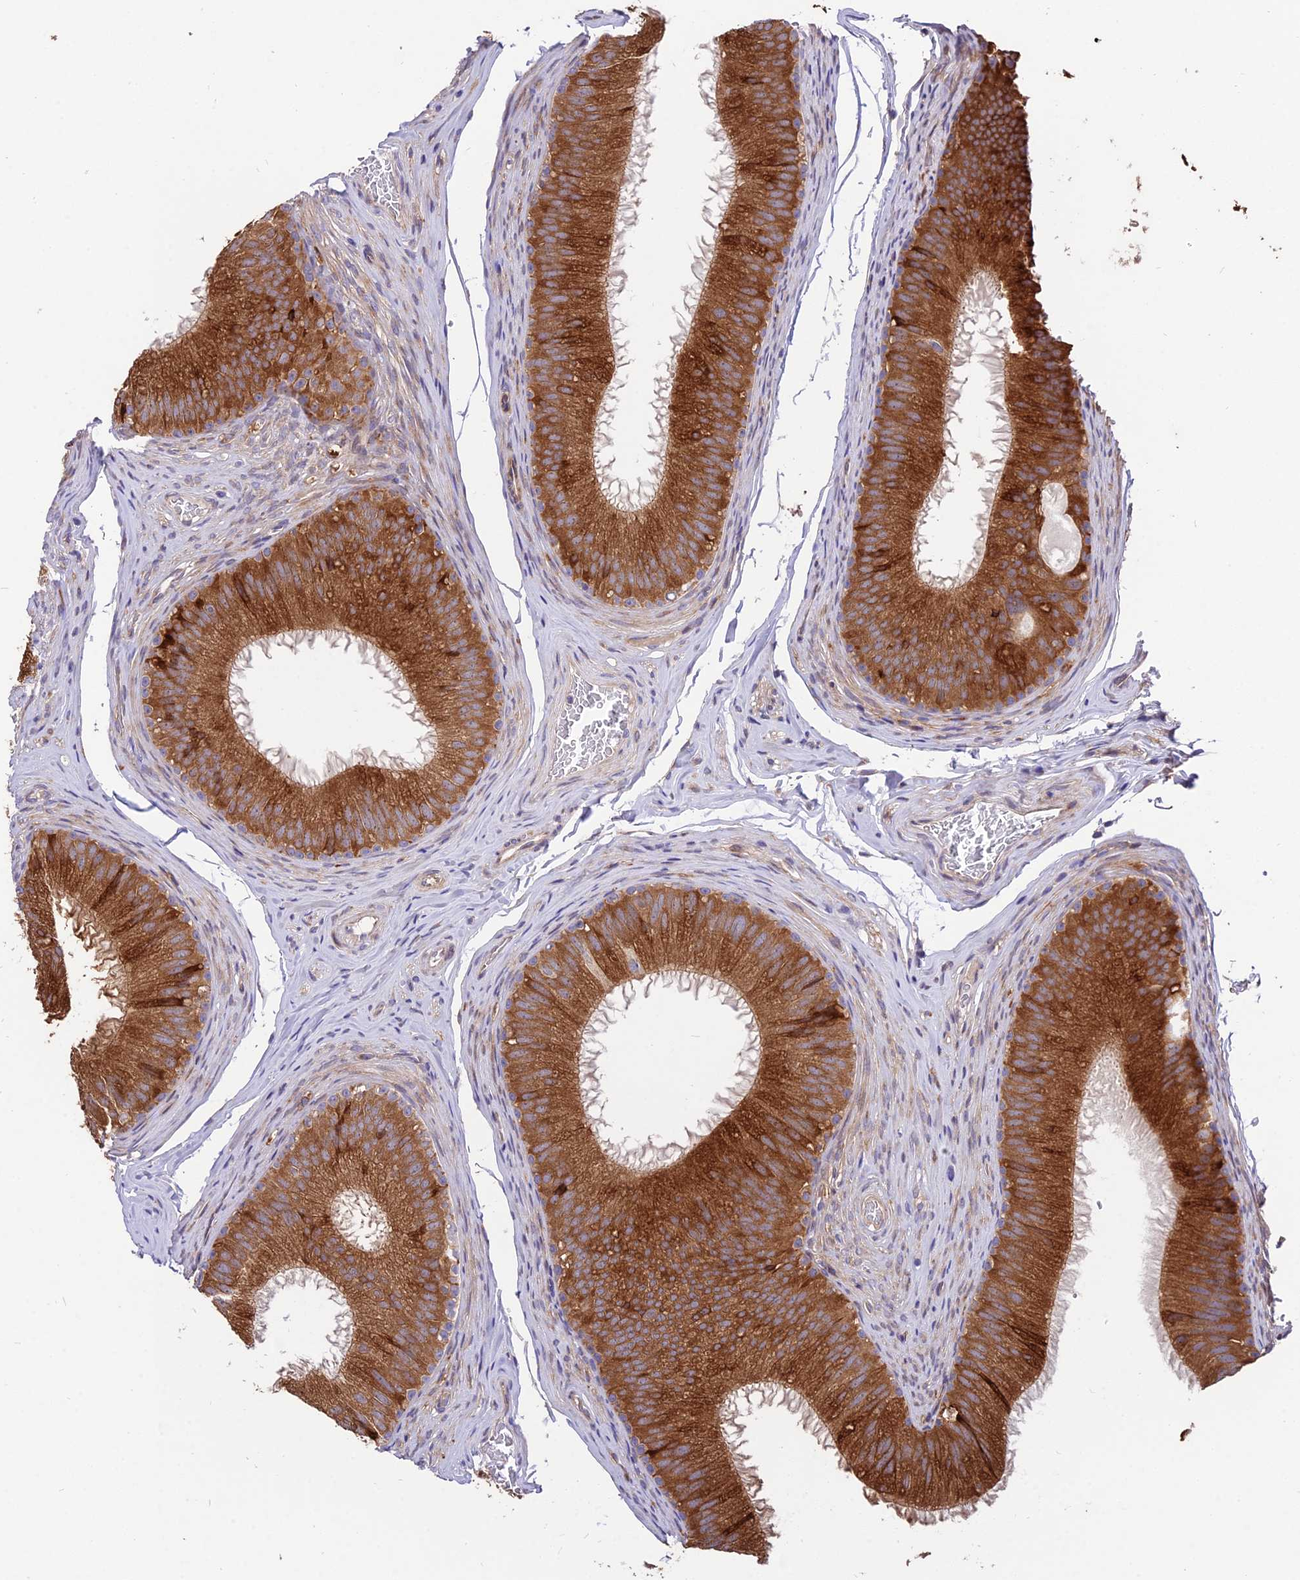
{"staining": {"intensity": "strong", "quantity": ">75%", "location": "cytoplasmic/membranous"}, "tissue": "epididymis", "cell_type": "Glandular cells", "image_type": "normal", "snomed": [{"axis": "morphology", "description": "Normal tissue, NOS"}, {"axis": "topography", "description": "Epididymis"}], "caption": "Unremarkable epididymis demonstrates strong cytoplasmic/membranous positivity in about >75% of glandular cells, visualized by immunohistochemistry. (IHC, brightfield microscopy, high magnification).", "gene": "ROCK1", "patient": {"sex": "male", "age": 34}}